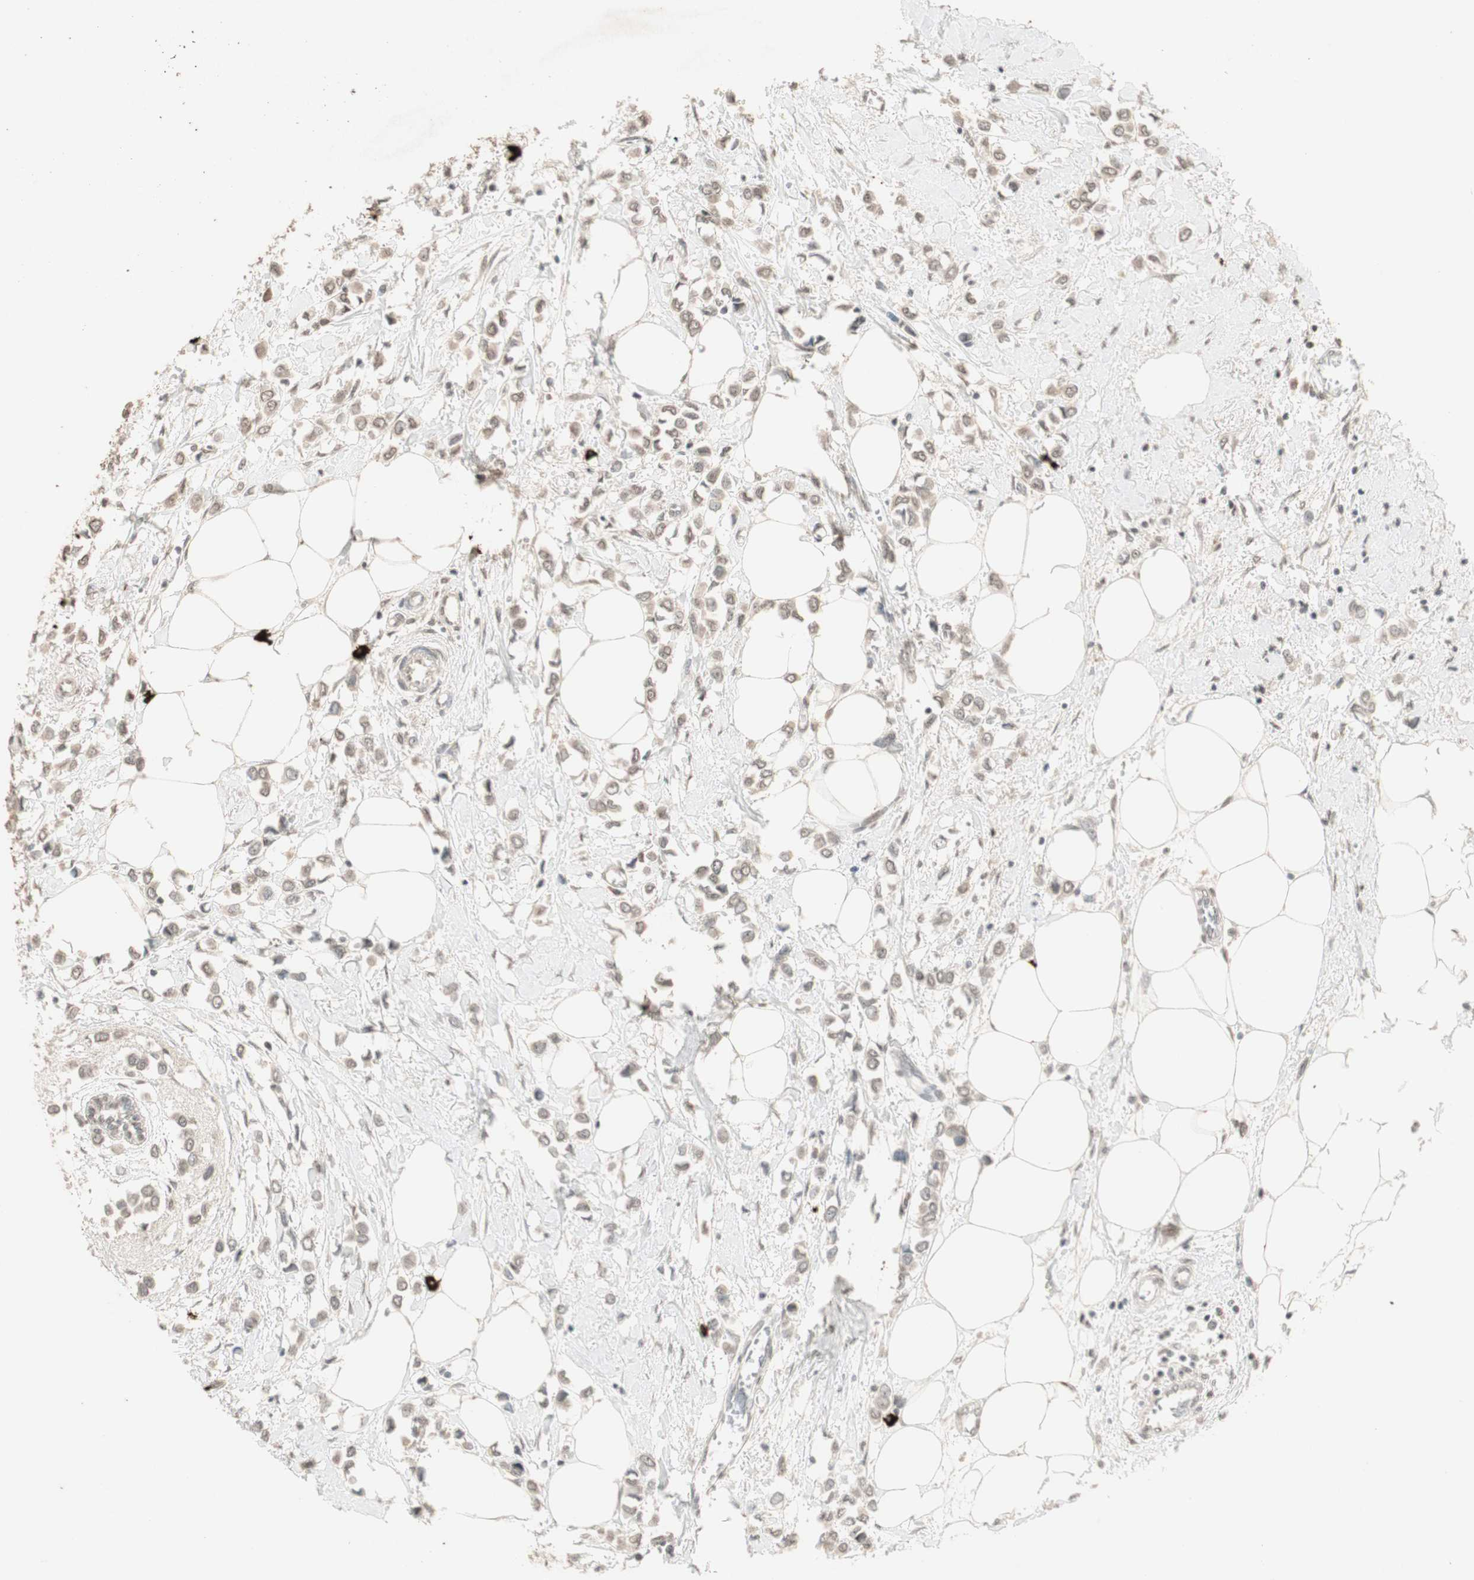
{"staining": {"intensity": "weak", "quantity": ">75%", "location": "nuclear"}, "tissue": "breast cancer", "cell_type": "Tumor cells", "image_type": "cancer", "snomed": [{"axis": "morphology", "description": "Lobular carcinoma"}, {"axis": "topography", "description": "Breast"}], "caption": "Weak nuclear positivity is present in approximately >75% of tumor cells in breast cancer. The protein is shown in brown color, while the nuclei are stained blue.", "gene": "ETV4", "patient": {"sex": "female", "age": 51}}